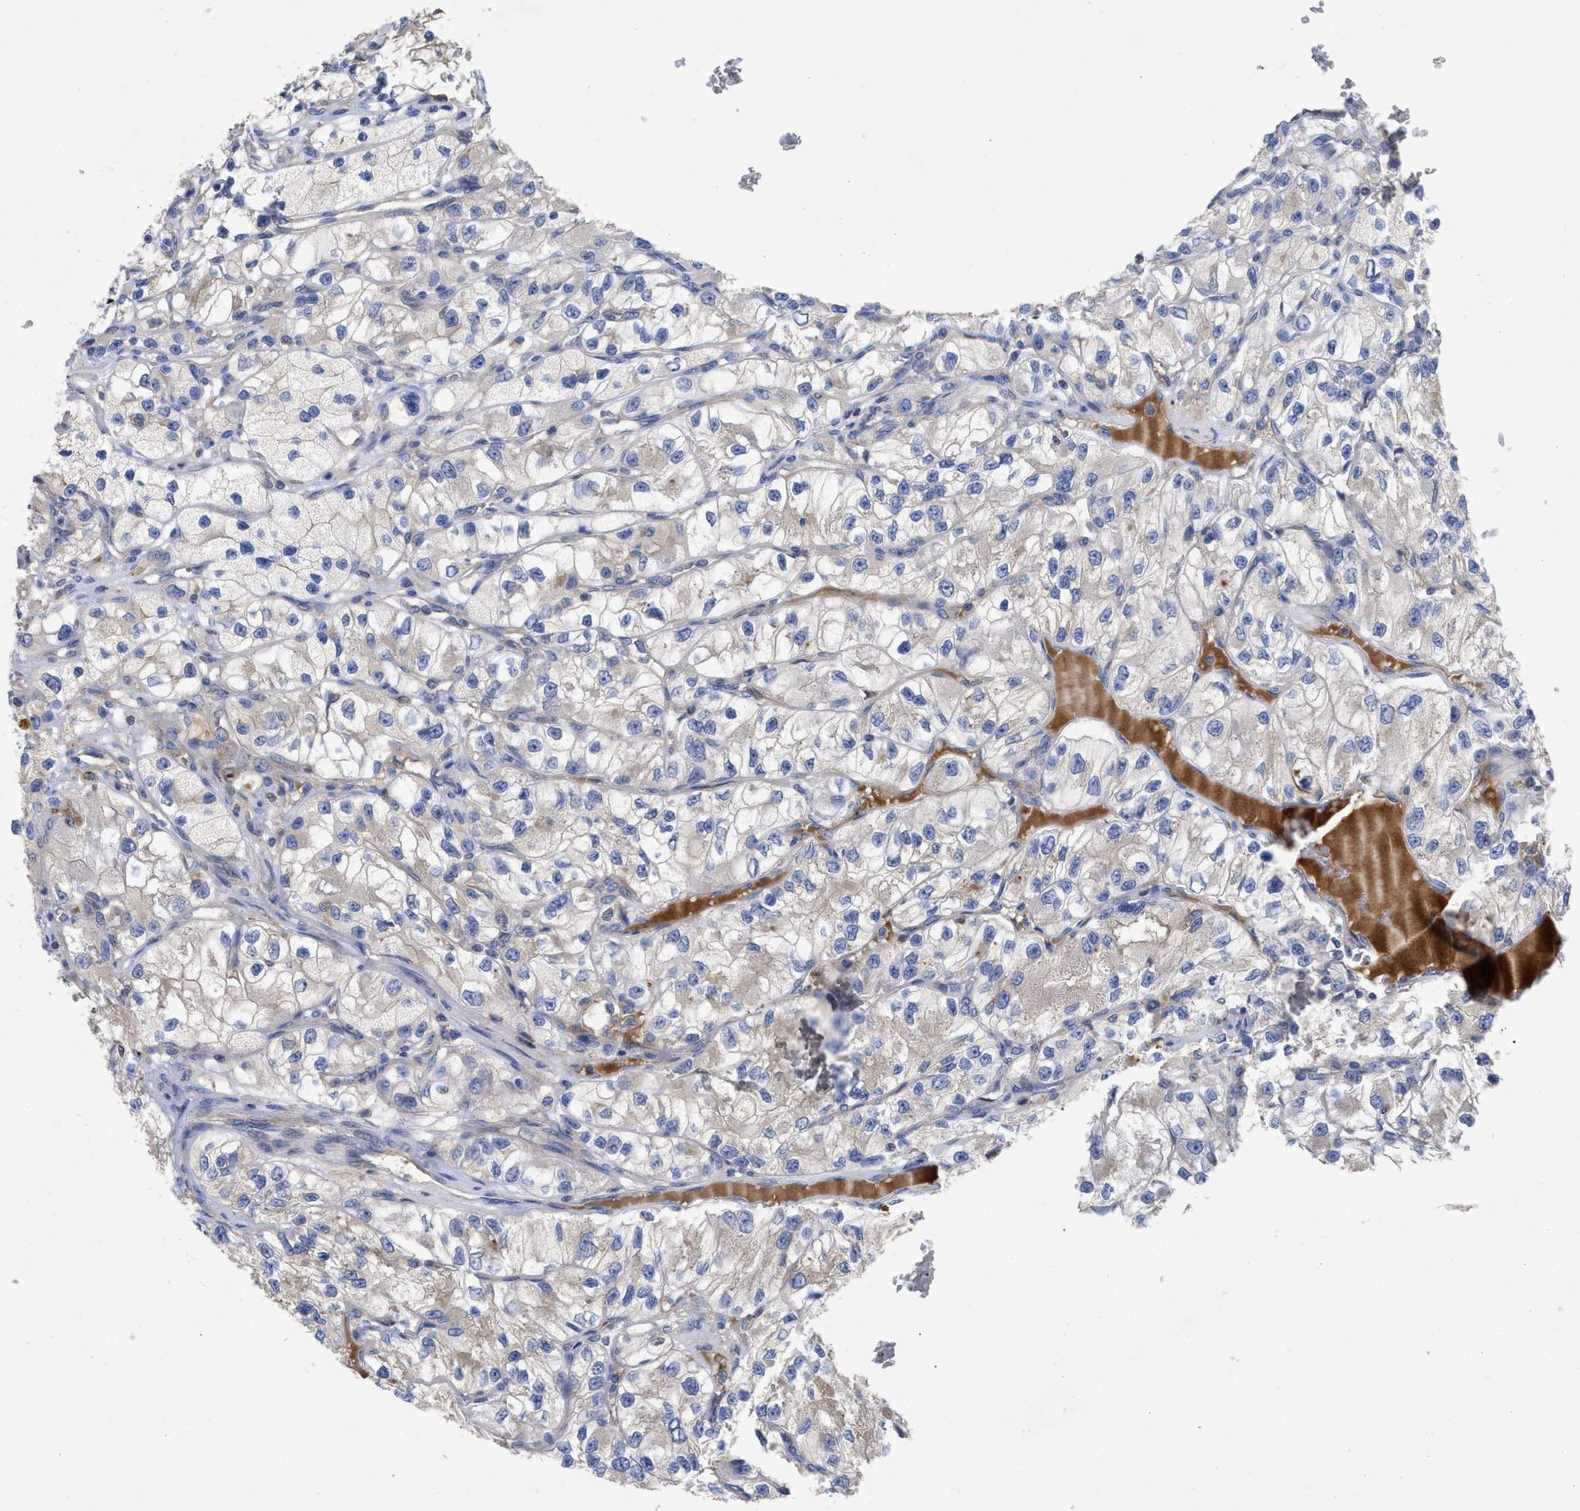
{"staining": {"intensity": "weak", "quantity": "25%-75%", "location": "cytoplasmic/membranous"}, "tissue": "renal cancer", "cell_type": "Tumor cells", "image_type": "cancer", "snomed": [{"axis": "morphology", "description": "Adenocarcinoma, NOS"}, {"axis": "topography", "description": "Kidney"}], "caption": "A brown stain highlights weak cytoplasmic/membranous expression of a protein in renal adenocarcinoma tumor cells. (Stains: DAB in brown, nuclei in blue, Microscopy: brightfield microscopy at high magnification).", "gene": "RAP1GDS1", "patient": {"sex": "female", "age": 57}}